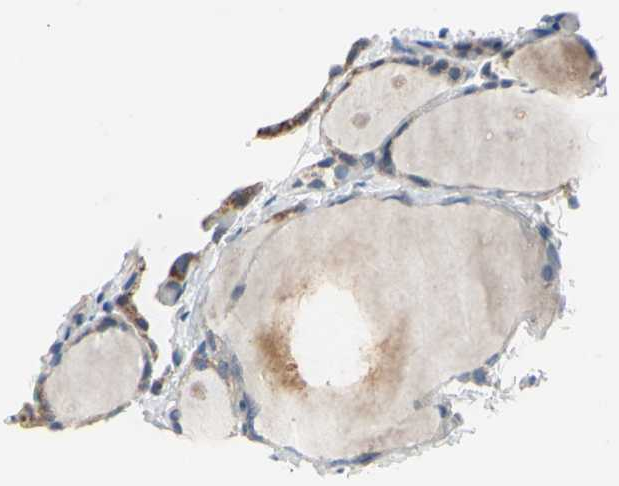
{"staining": {"intensity": "moderate", "quantity": ">75%", "location": "cytoplasmic/membranous"}, "tissue": "thyroid gland", "cell_type": "Glandular cells", "image_type": "normal", "snomed": [{"axis": "morphology", "description": "Normal tissue, NOS"}, {"axis": "topography", "description": "Thyroid gland"}], "caption": "This micrograph shows IHC staining of unremarkable human thyroid gland, with medium moderate cytoplasmic/membranous expression in approximately >75% of glandular cells.", "gene": "LY6G6F", "patient": {"sex": "female", "age": 75}}